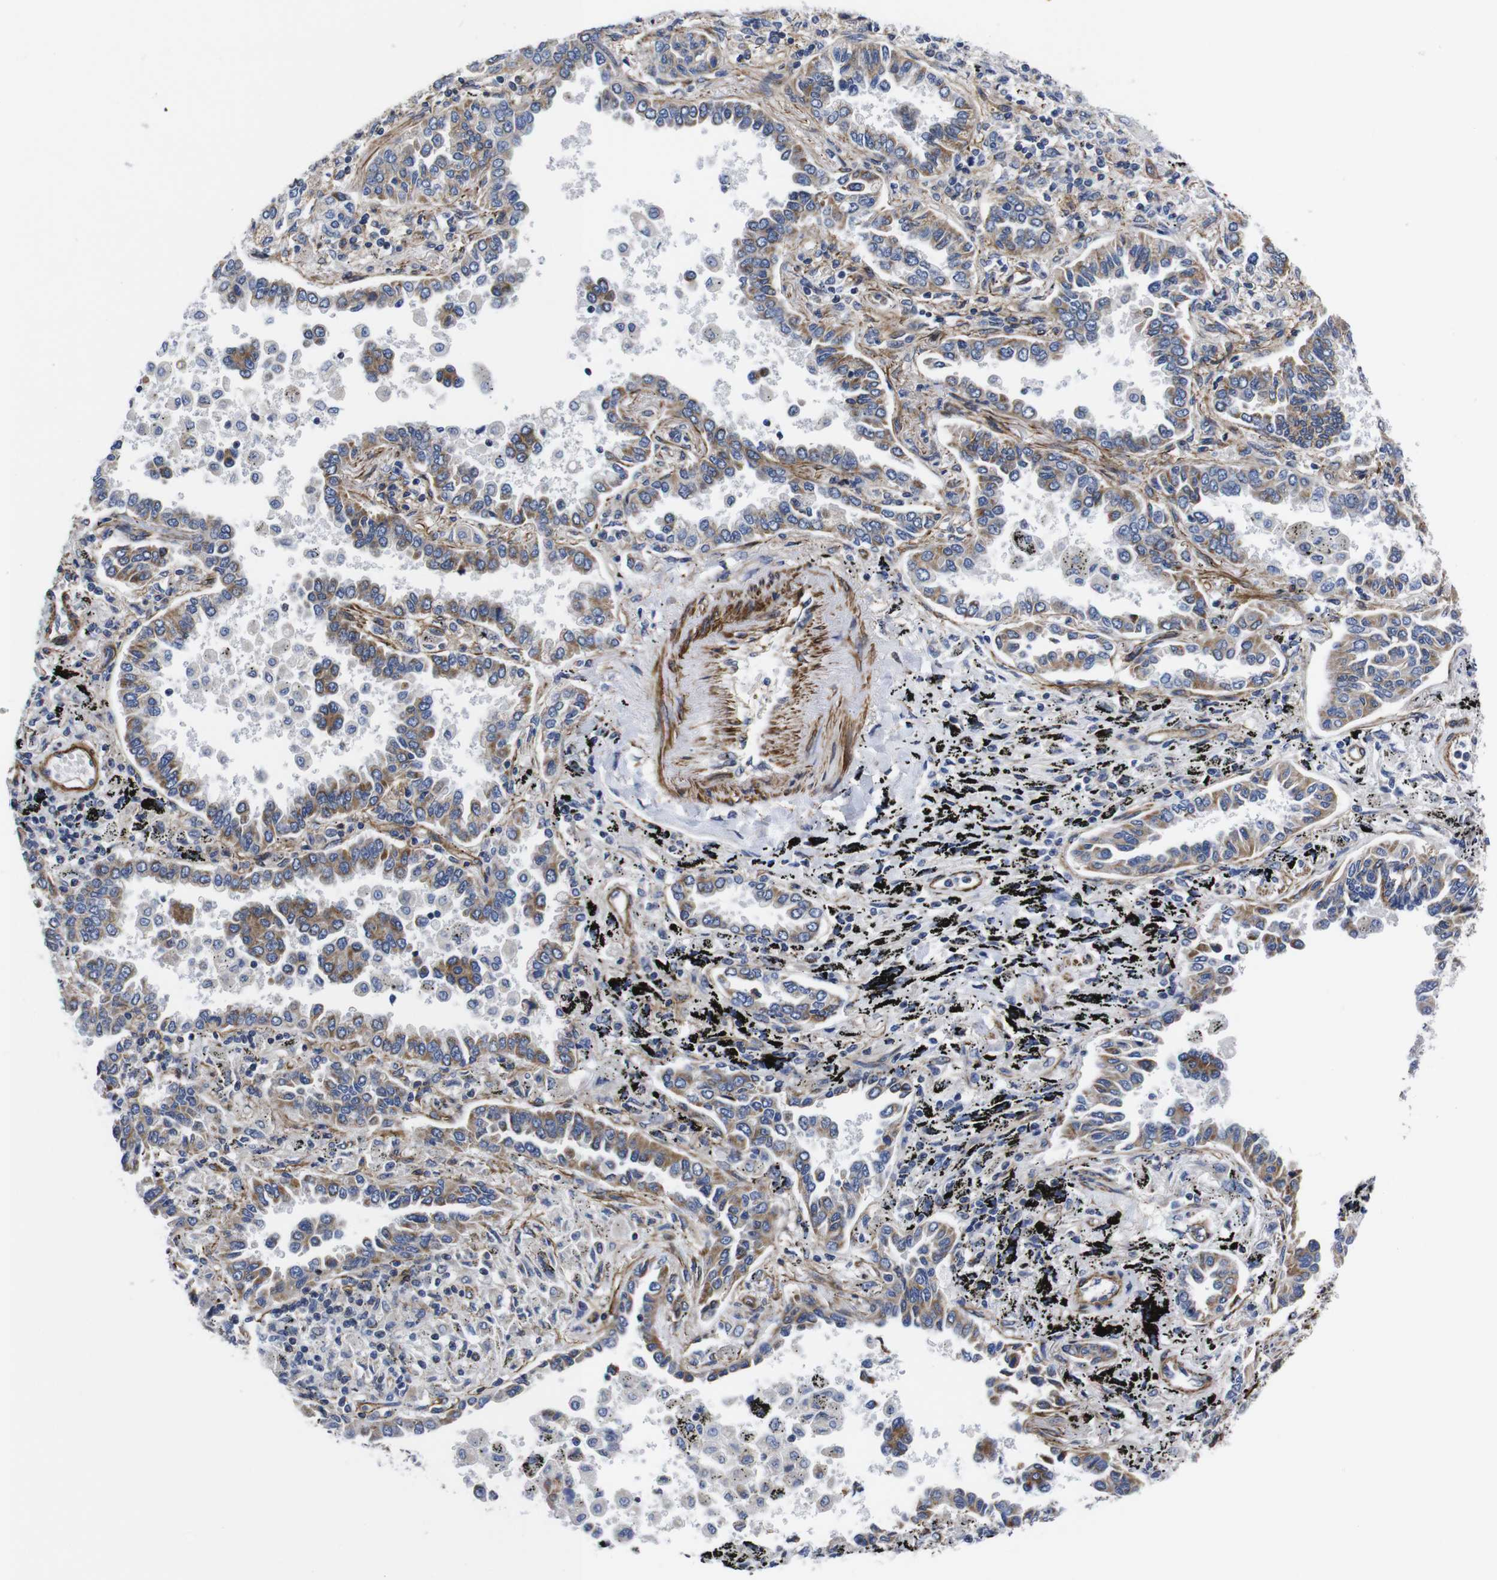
{"staining": {"intensity": "moderate", "quantity": ">75%", "location": "cytoplasmic/membranous"}, "tissue": "lung cancer", "cell_type": "Tumor cells", "image_type": "cancer", "snomed": [{"axis": "morphology", "description": "Normal tissue, NOS"}, {"axis": "morphology", "description": "Adenocarcinoma, NOS"}, {"axis": "topography", "description": "Lung"}], "caption": "Protein analysis of lung cancer tissue demonstrates moderate cytoplasmic/membranous positivity in approximately >75% of tumor cells. (Stains: DAB in brown, nuclei in blue, Microscopy: brightfield microscopy at high magnification).", "gene": "WNT10A", "patient": {"sex": "male", "age": 59}}